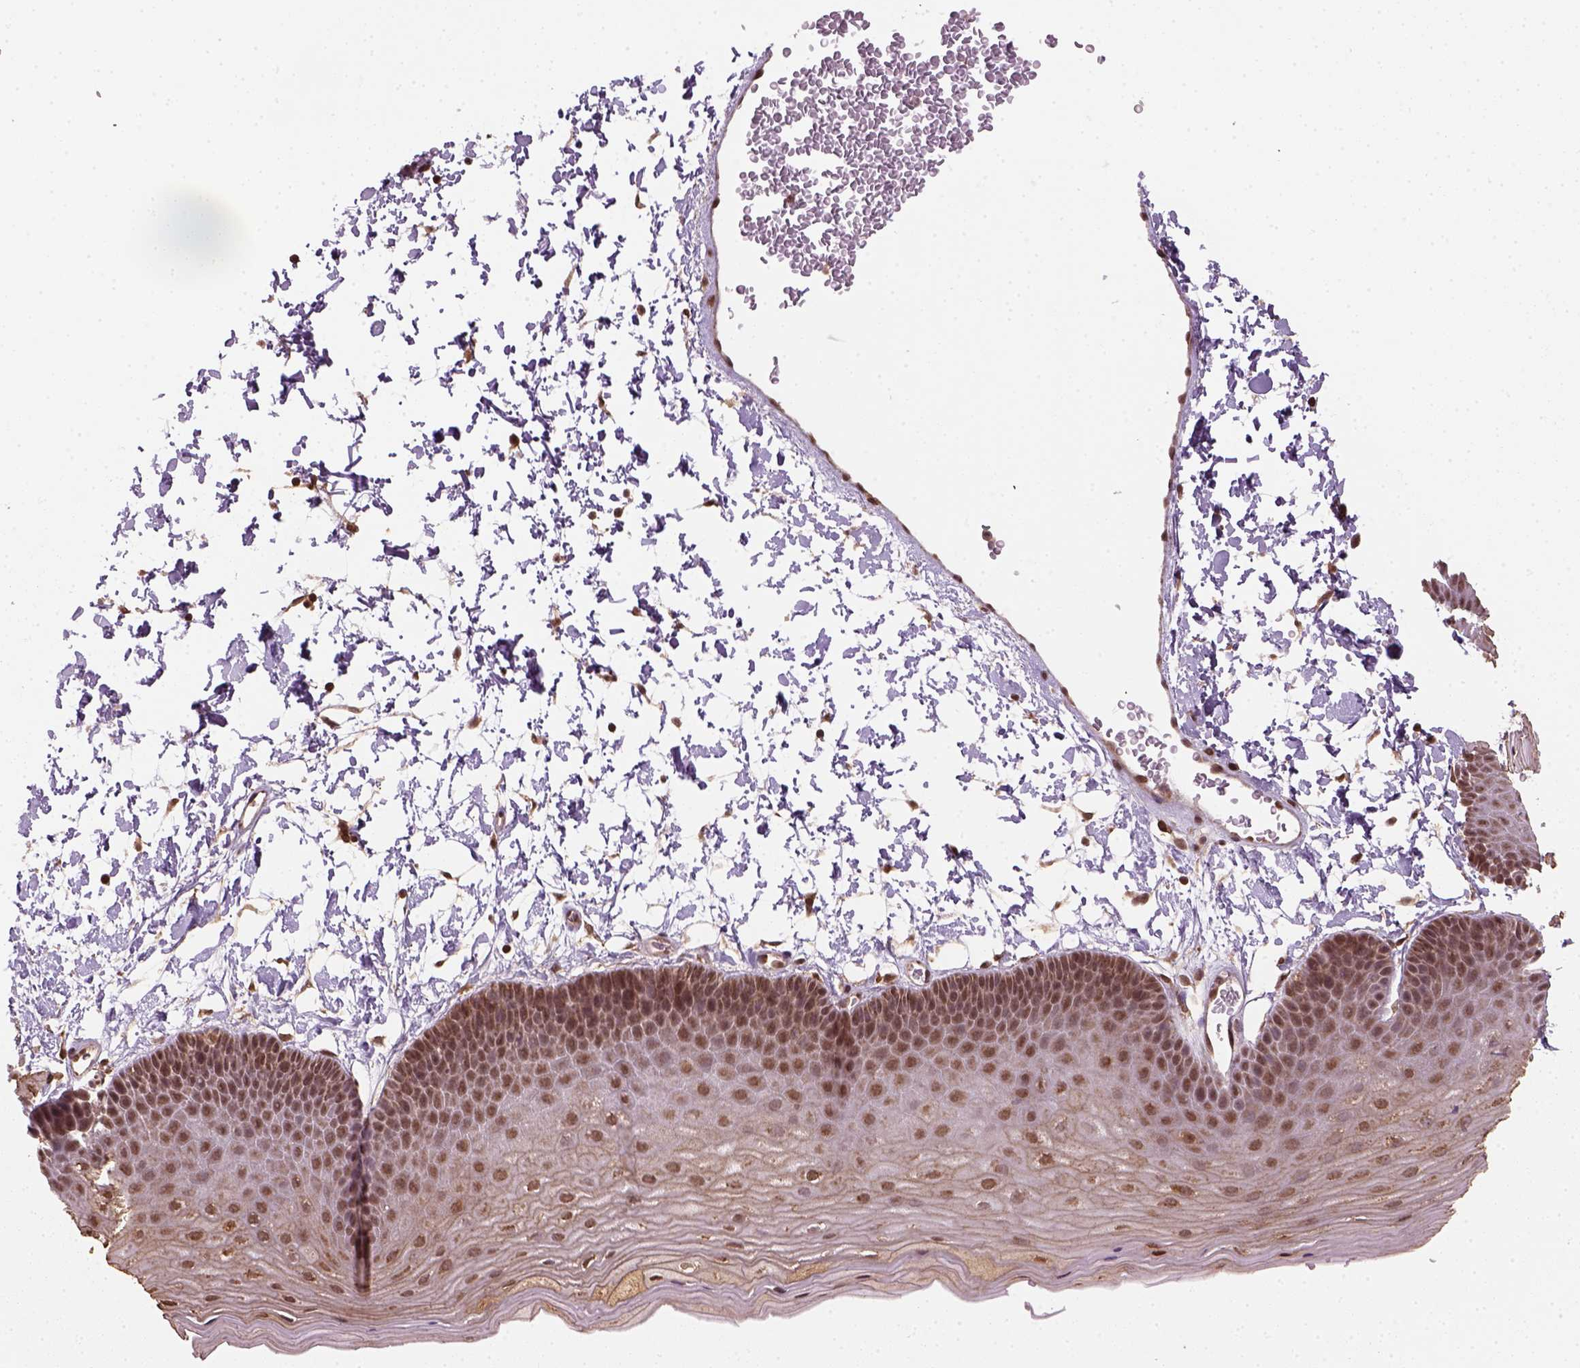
{"staining": {"intensity": "moderate", "quantity": ">75%", "location": "cytoplasmic/membranous,nuclear"}, "tissue": "skin", "cell_type": "Epidermal cells", "image_type": "normal", "snomed": [{"axis": "morphology", "description": "Normal tissue, NOS"}, {"axis": "topography", "description": "Anal"}], "caption": "The image shows immunohistochemical staining of unremarkable skin. There is moderate cytoplasmic/membranous,nuclear expression is identified in about >75% of epidermal cells. (brown staining indicates protein expression, while blue staining denotes nuclei).", "gene": "NUDT9", "patient": {"sex": "male", "age": 53}}